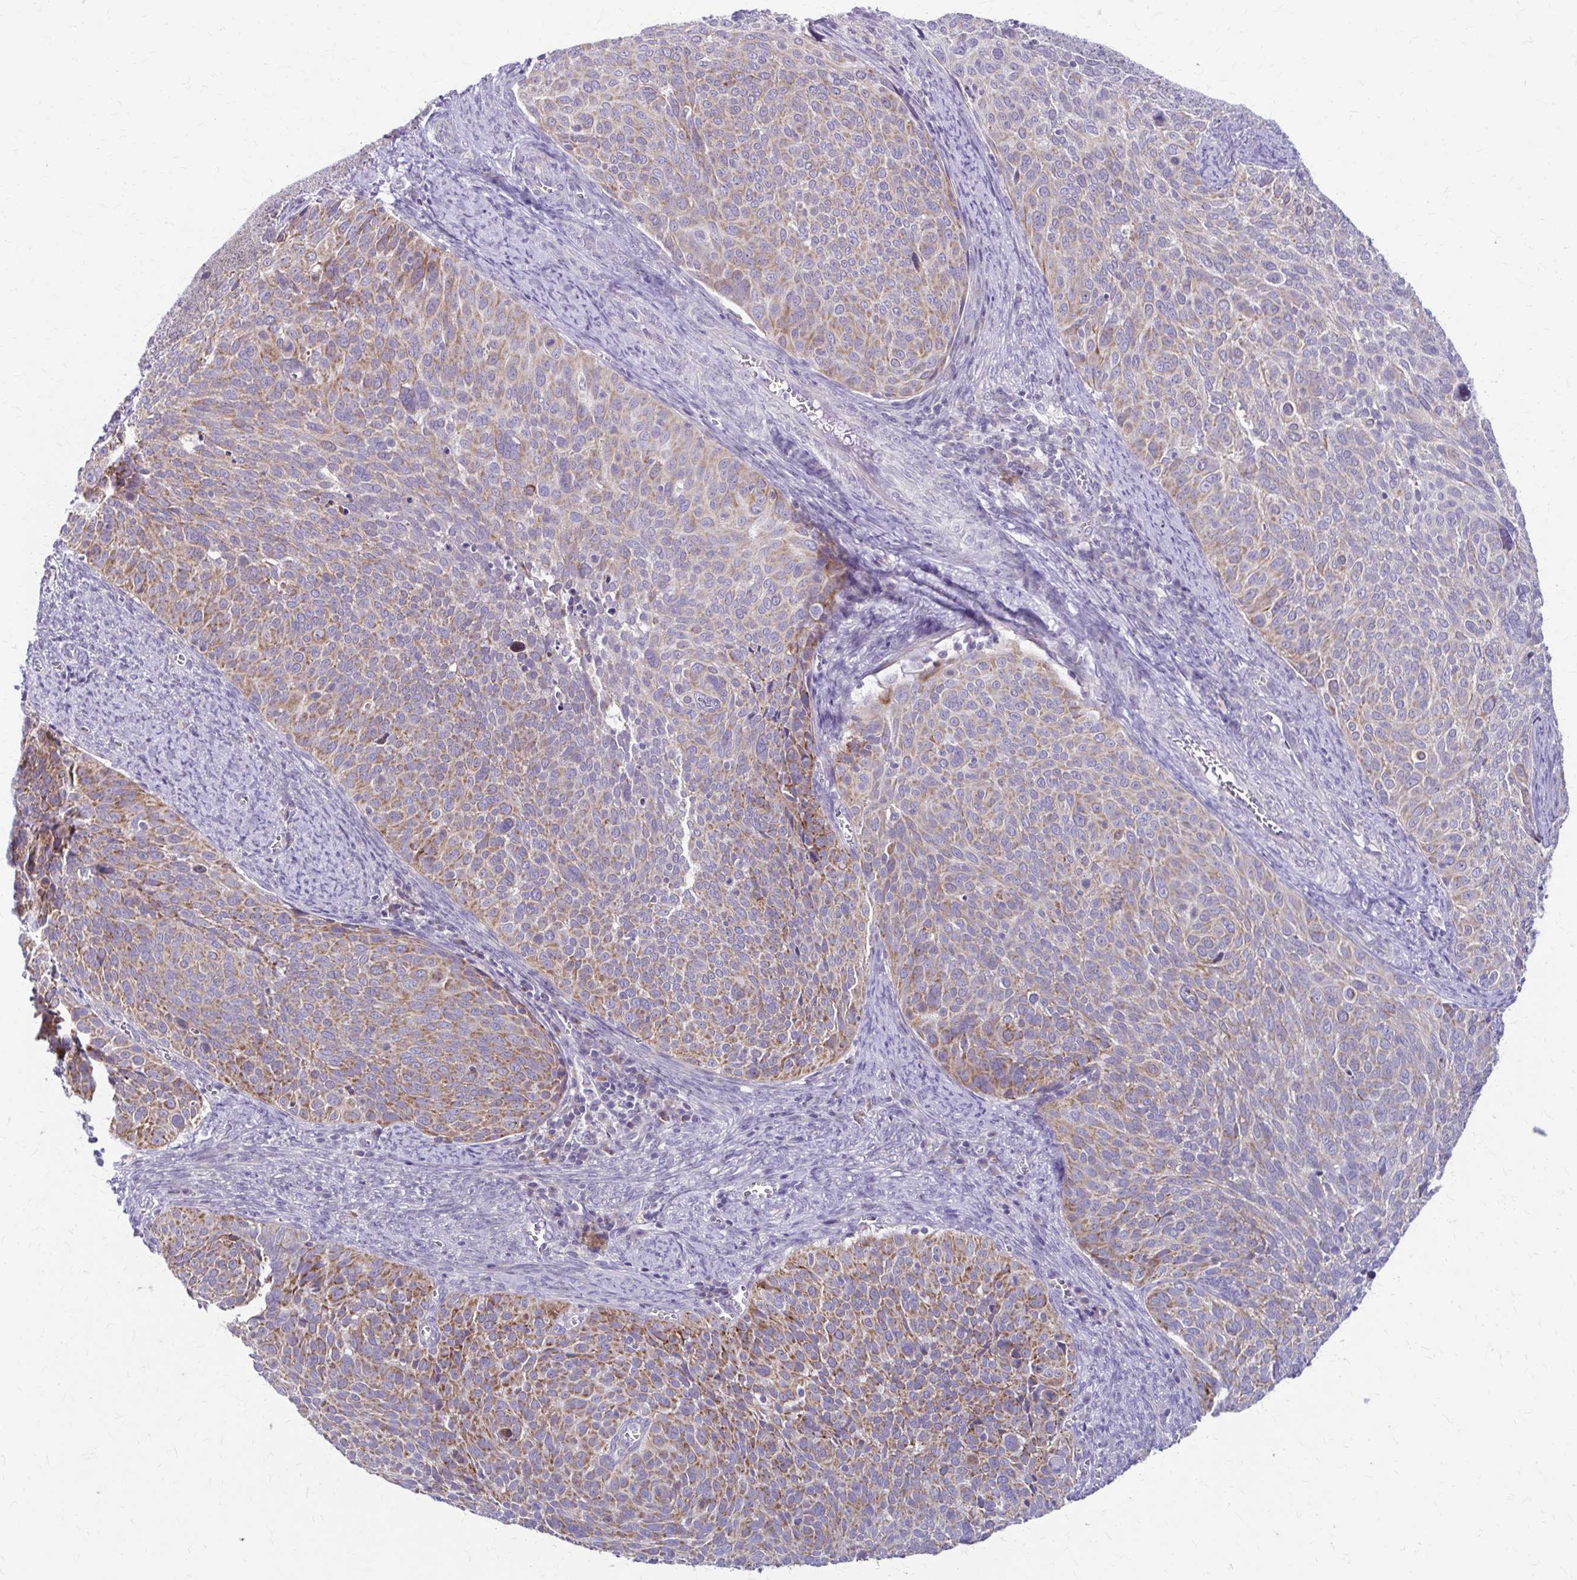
{"staining": {"intensity": "moderate", "quantity": "25%-75%", "location": "cytoplasmic/membranous"}, "tissue": "cervical cancer", "cell_type": "Tumor cells", "image_type": "cancer", "snomed": [{"axis": "morphology", "description": "Squamous cell carcinoma, NOS"}, {"axis": "topography", "description": "Cervix"}], "caption": "Immunohistochemistry (IHC) (DAB) staining of cervical cancer (squamous cell carcinoma) shows moderate cytoplasmic/membranous protein staining in about 25%-75% of tumor cells.", "gene": "SAMD13", "patient": {"sex": "female", "age": 39}}